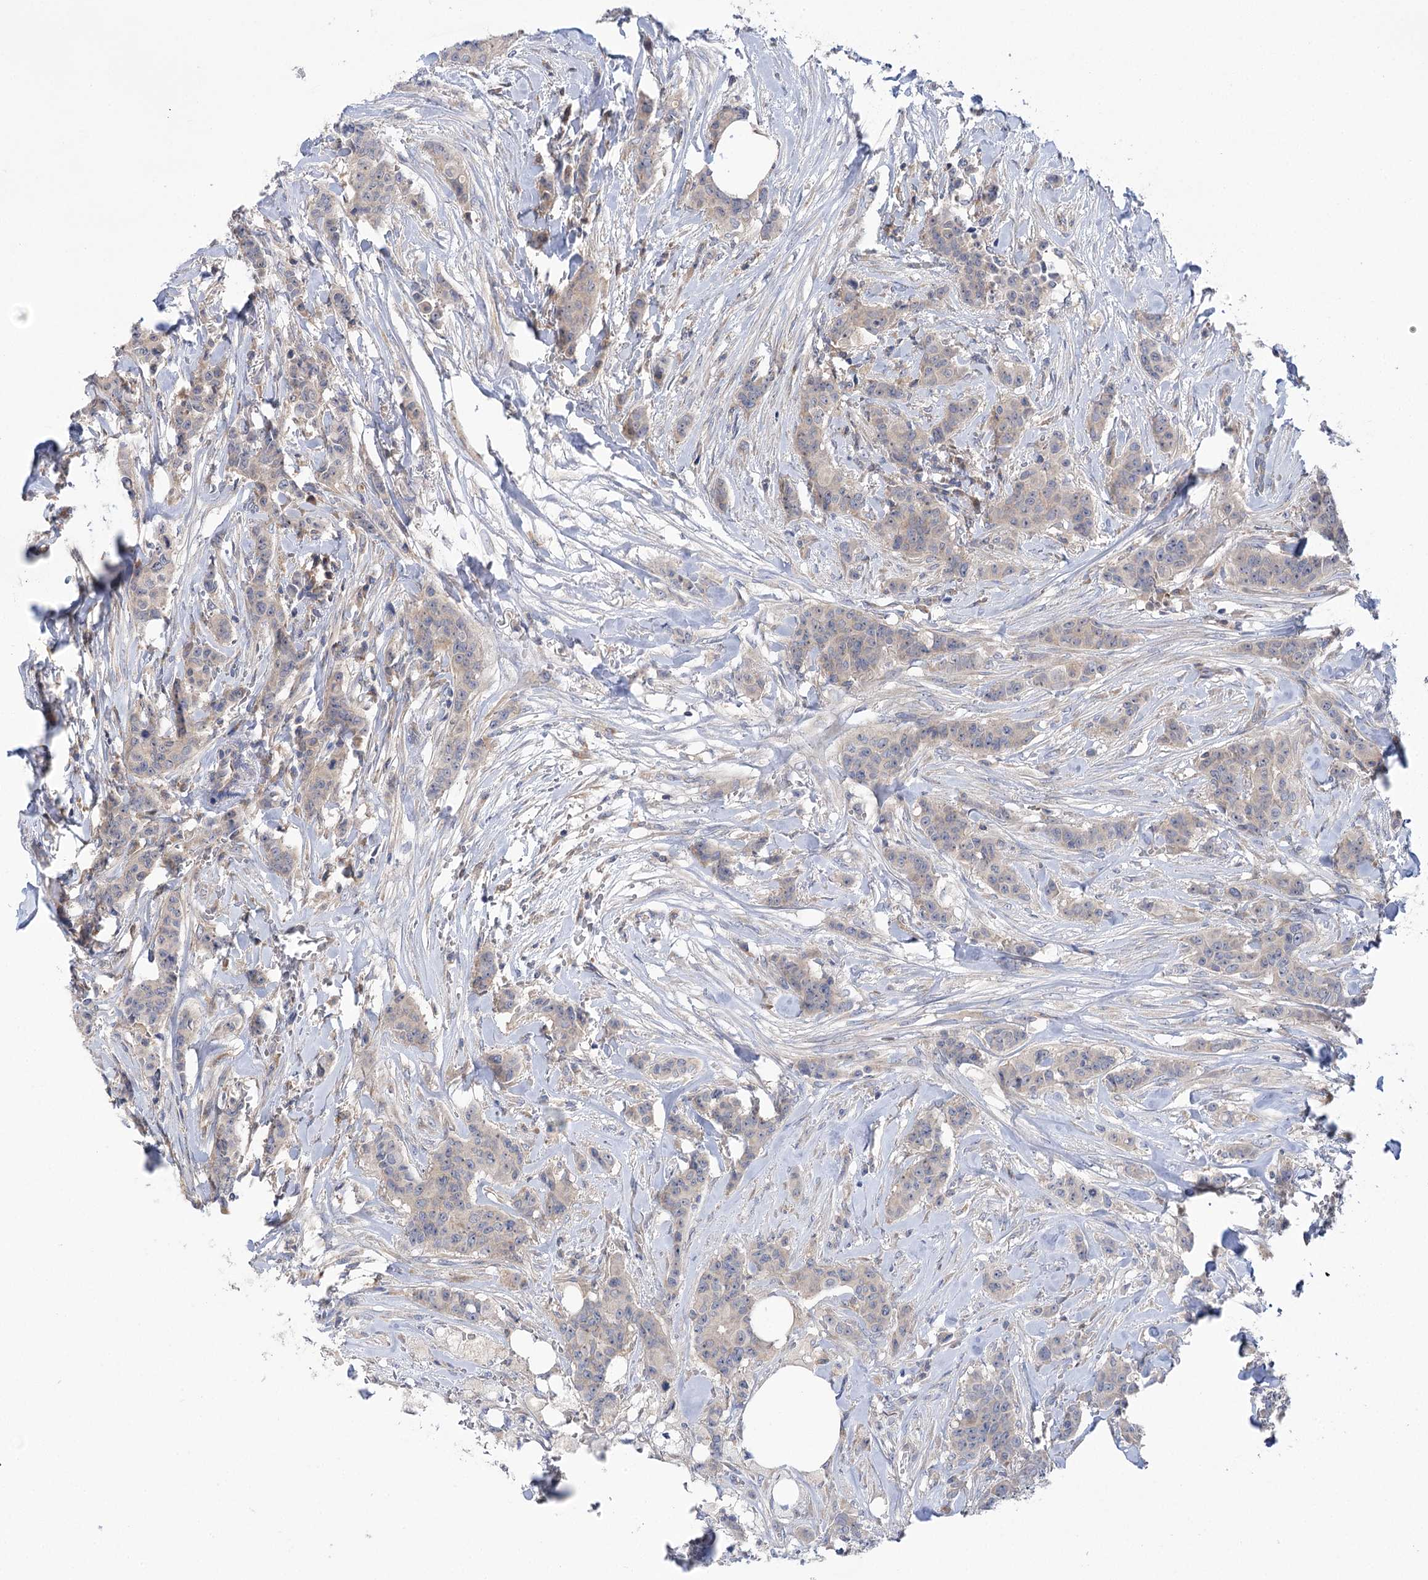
{"staining": {"intensity": "negative", "quantity": "none", "location": "none"}, "tissue": "breast cancer", "cell_type": "Tumor cells", "image_type": "cancer", "snomed": [{"axis": "morphology", "description": "Duct carcinoma"}, {"axis": "topography", "description": "Breast"}], "caption": "Tumor cells show no significant staining in breast cancer.", "gene": "VPS37B", "patient": {"sex": "female", "age": 40}}